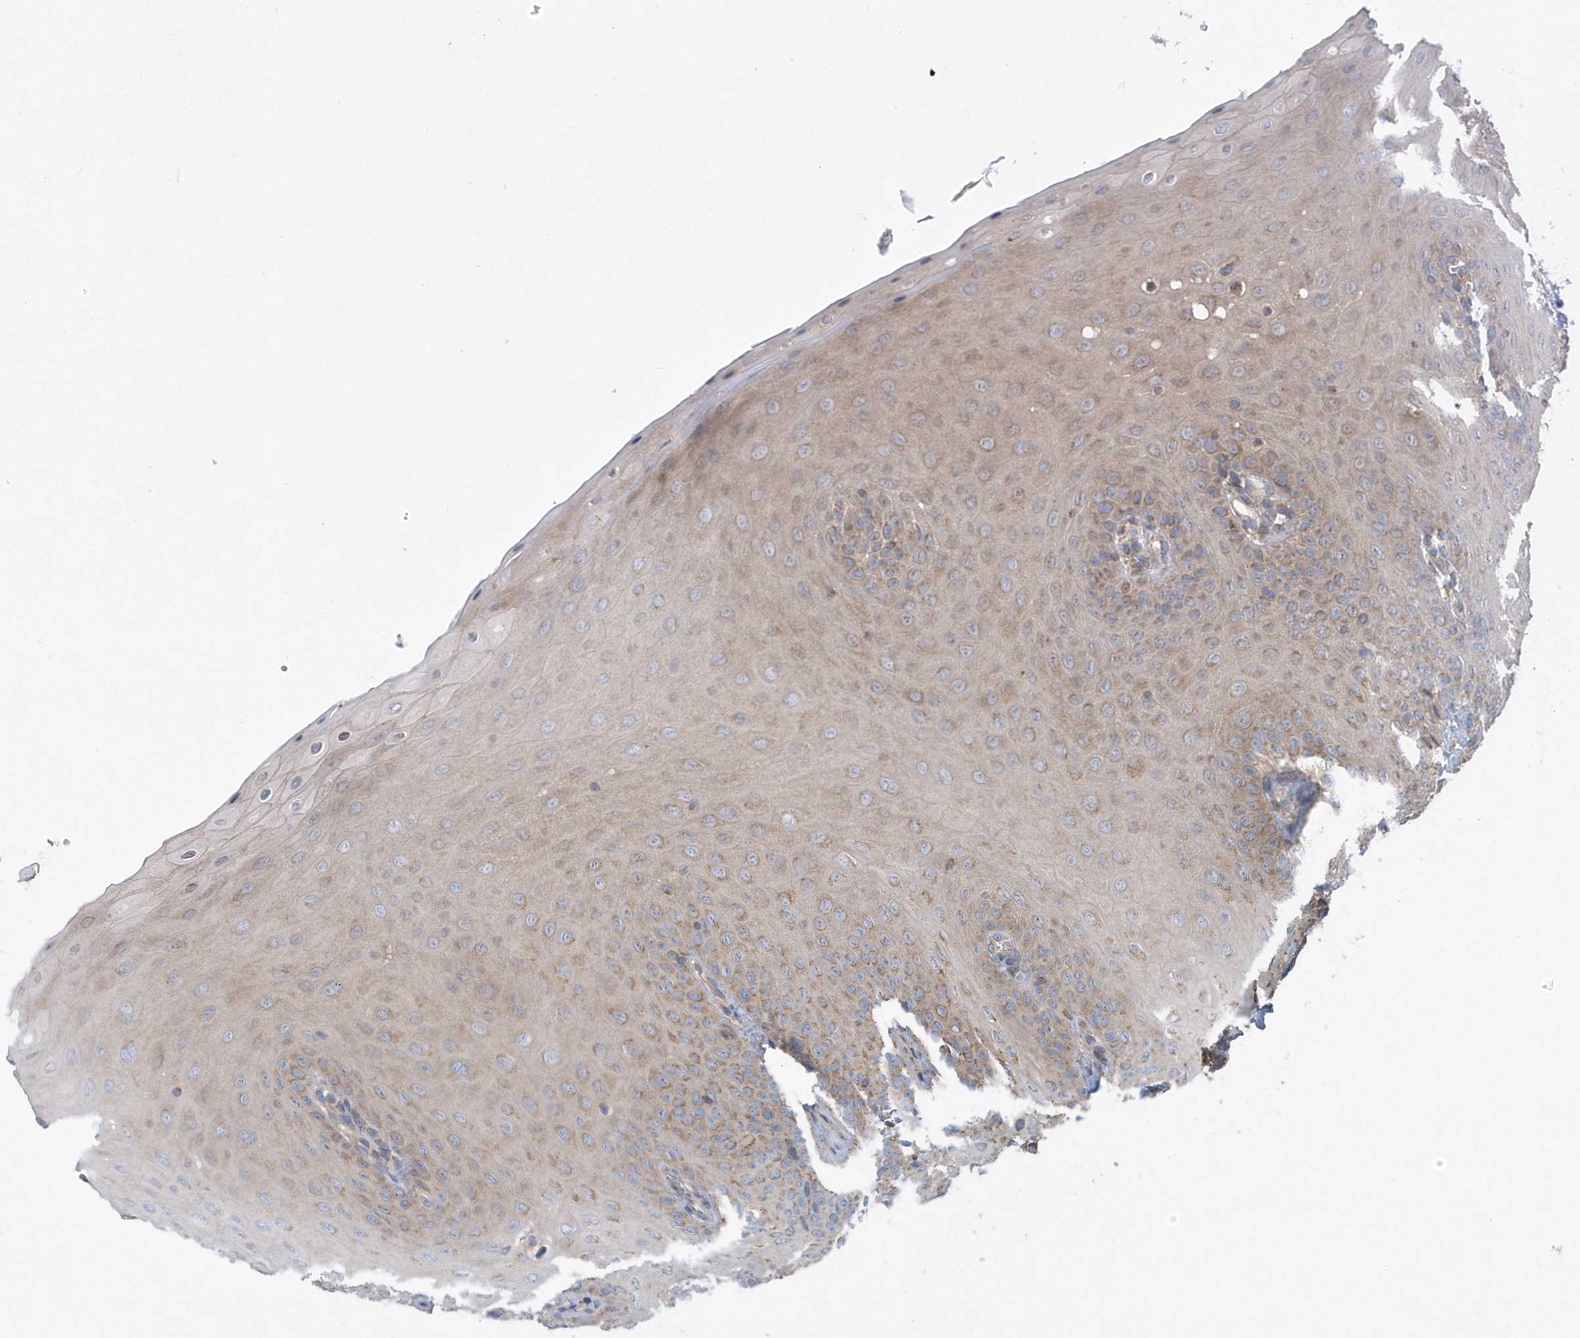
{"staining": {"intensity": "moderate", "quantity": ">75%", "location": "cytoplasmic/membranous"}, "tissue": "oral mucosa", "cell_type": "Squamous epithelial cells", "image_type": "normal", "snomed": [{"axis": "morphology", "description": "Normal tissue, NOS"}, {"axis": "topography", "description": "Oral tissue"}], "caption": "Oral mucosa stained with DAB (3,3'-diaminobenzidine) immunohistochemistry (IHC) demonstrates medium levels of moderate cytoplasmic/membranous expression in about >75% of squamous epithelial cells.", "gene": "PPP1R7", "patient": {"sex": "female", "age": 68}}